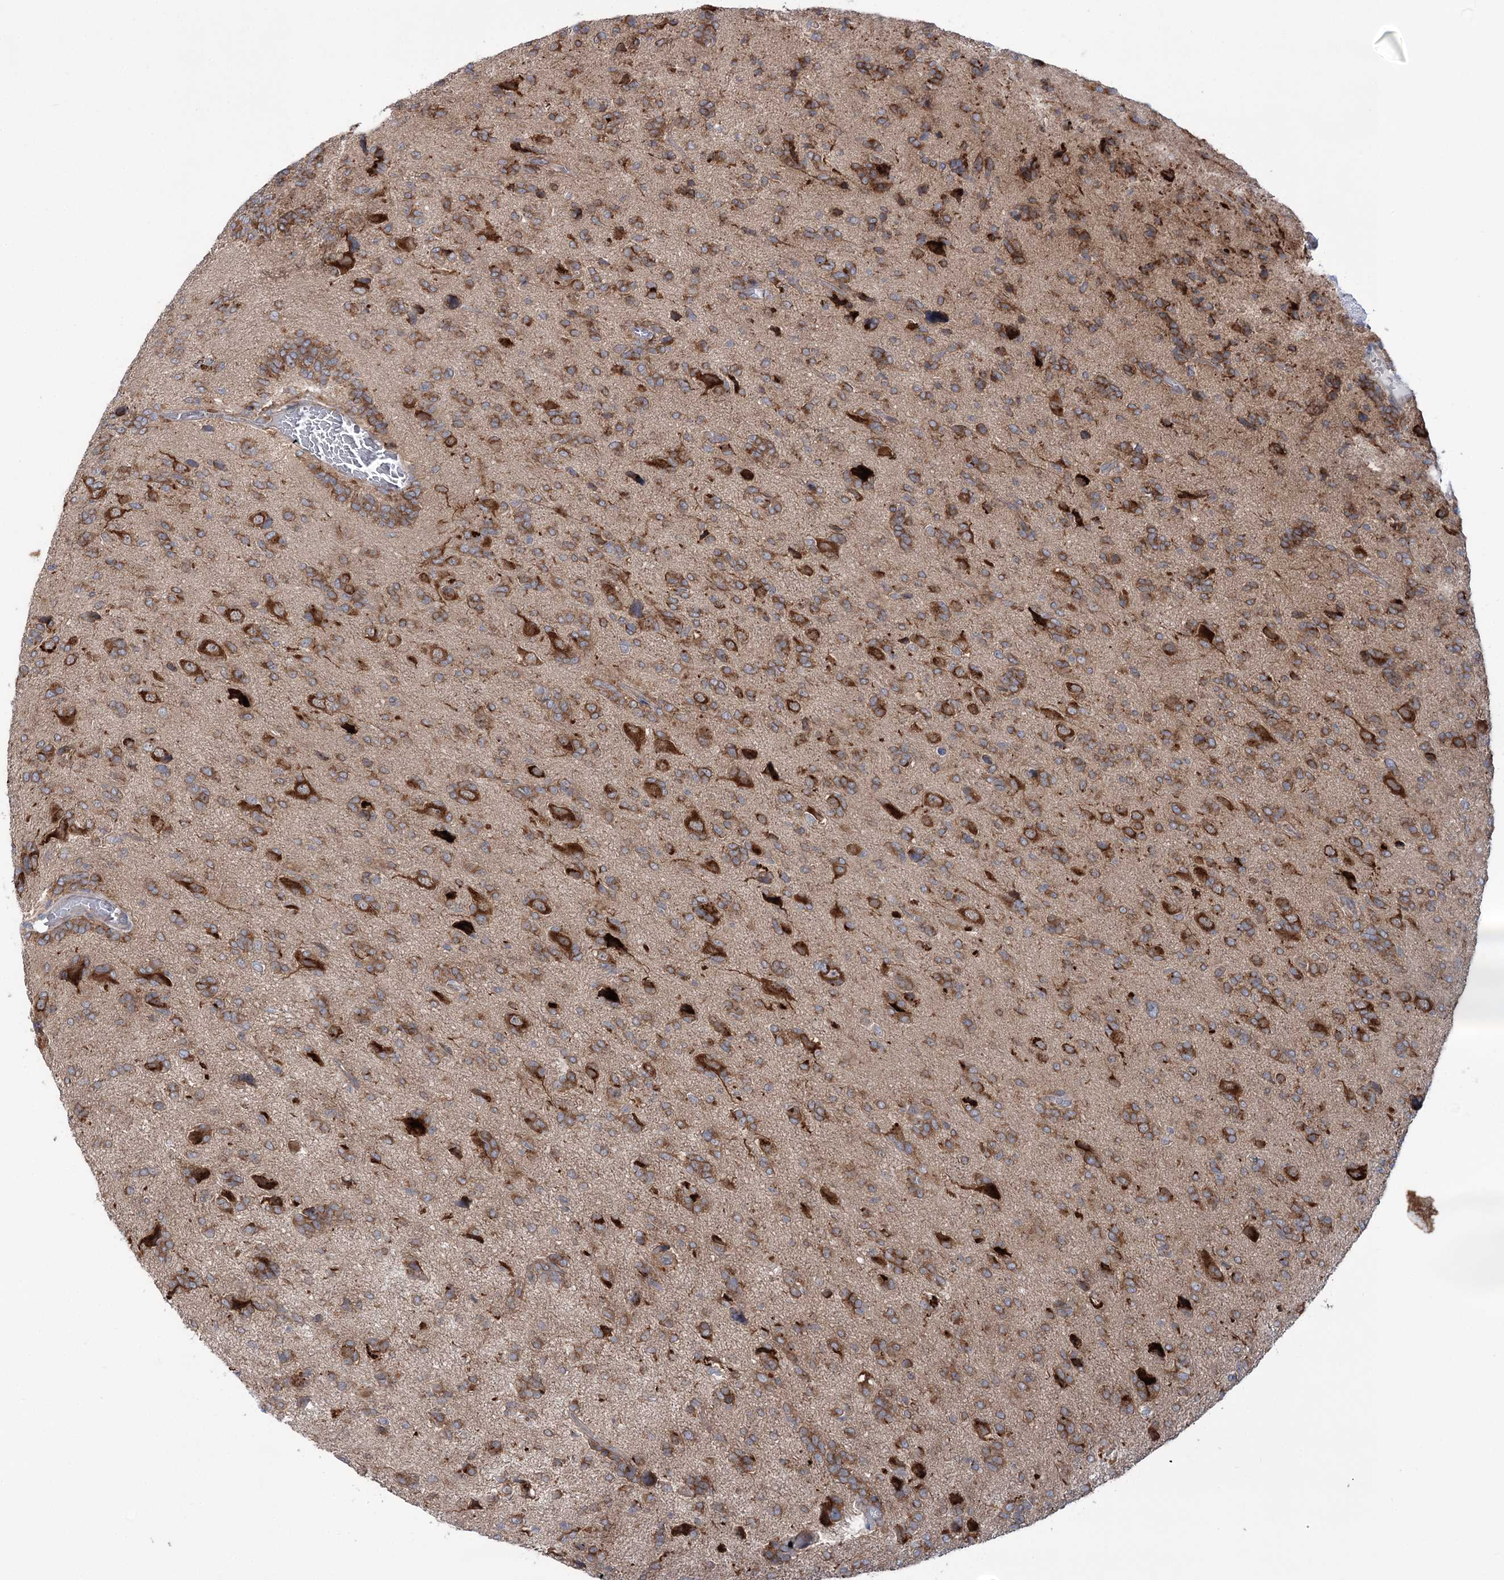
{"staining": {"intensity": "moderate", "quantity": ">75%", "location": "cytoplasmic/membranous"}, "tissue": "glioma", "cell_type": "Tumor cells", "image_type": "cancer", "snomed": [{"axis": "morphology", "description": "Glioma, malignant, High grade"}, {"axis": "topography", "description": "Brain"}], "caption": "Protein analysis of glioma tissue demonstrates moderate cytoplasmic/membranous staining in approximately >75% of tumor cells. (DAB (3,3'-diaminobenzidine) IHC with brightfield microscopy, high magnification).", "gene": "VWA2", "patient": {"sex": "female", "age": 59}}